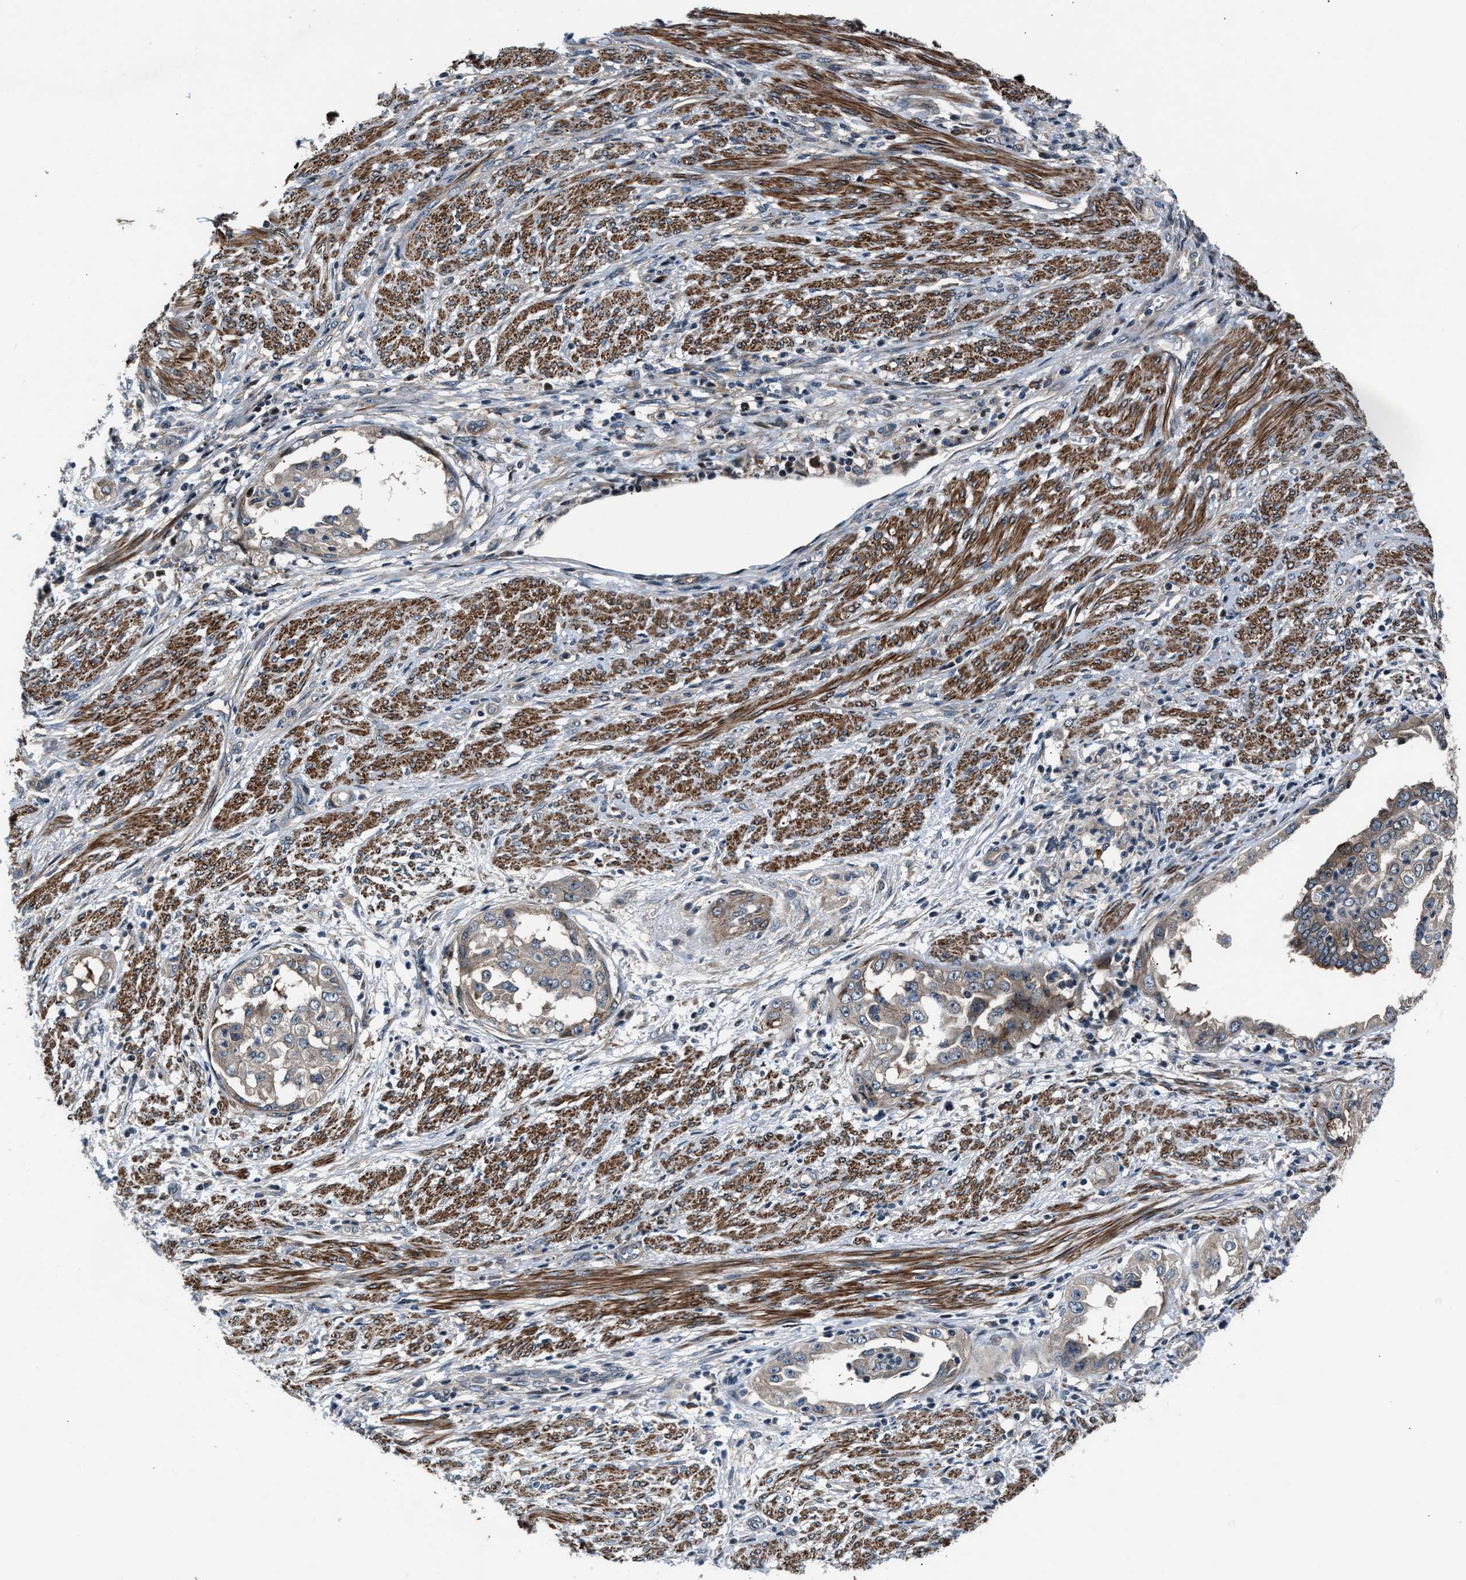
{"staining": {"intensity": "weak", "quantity": "25%-75%", "location": "cytoplasmic/membranous"}, "tissue": "endometrial cancer", "cell_type": "Tumor cells", "image_type": "cancer", "snomed": [{"axis": "morphology", "description": "Adenocarcinoma, NOS"}, {"axis": "topography", "description": "Endometrium"}], "caption": "A brown stain highlights weak cytoplasmic/membranous expression of a protein in human endometrial adenocarcinoma tumor cells.", "gene": "DYNC2I1", "patient": {"sex": "female", "age": 85}}